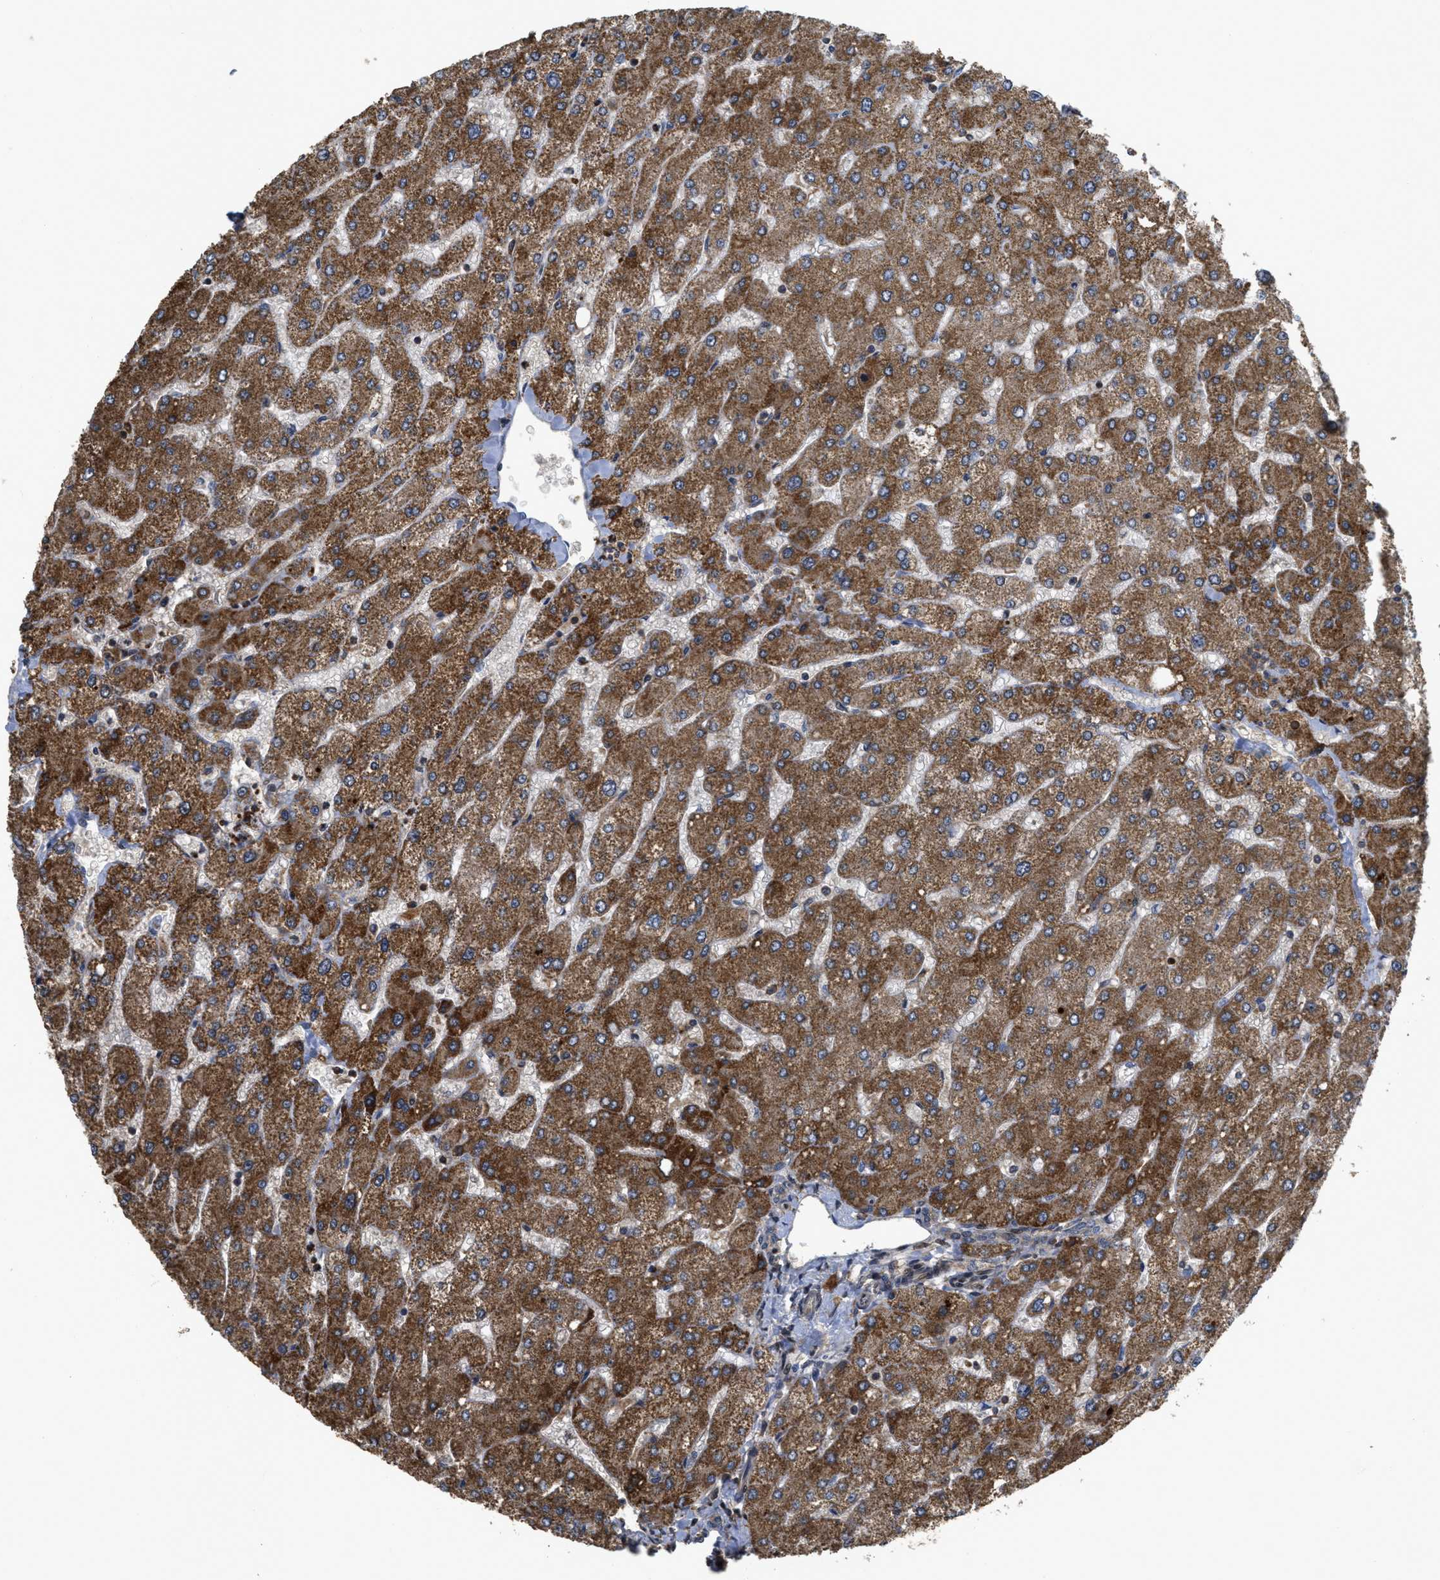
{"staining": {"intensity": "weak", "quantity": ">75%", "location": "cytoplasmic/membranous"}, "tissue": "liver", "cell_type": "Cholangiocytes", "image_type": "normal", "snomed": [{"axis": "morphology", "description": "Normal tissue, NOS"}, {"axis": "topography", "description": "Liver"}], "caption": "Immunohistochemistry (IHC) (DAB) staining of normal liver exhibits weak cytoplasmic/membranous protein expression in approximately >75% of cholangiocytes. The staining was performed using DAB (3,3'-diaminobenzidine), with brown indicating positive protein expression. Nuclei are stained blue with hematoxylin.", "gene": "CBR3", "patient": {"sex": "male", "age": 55}}